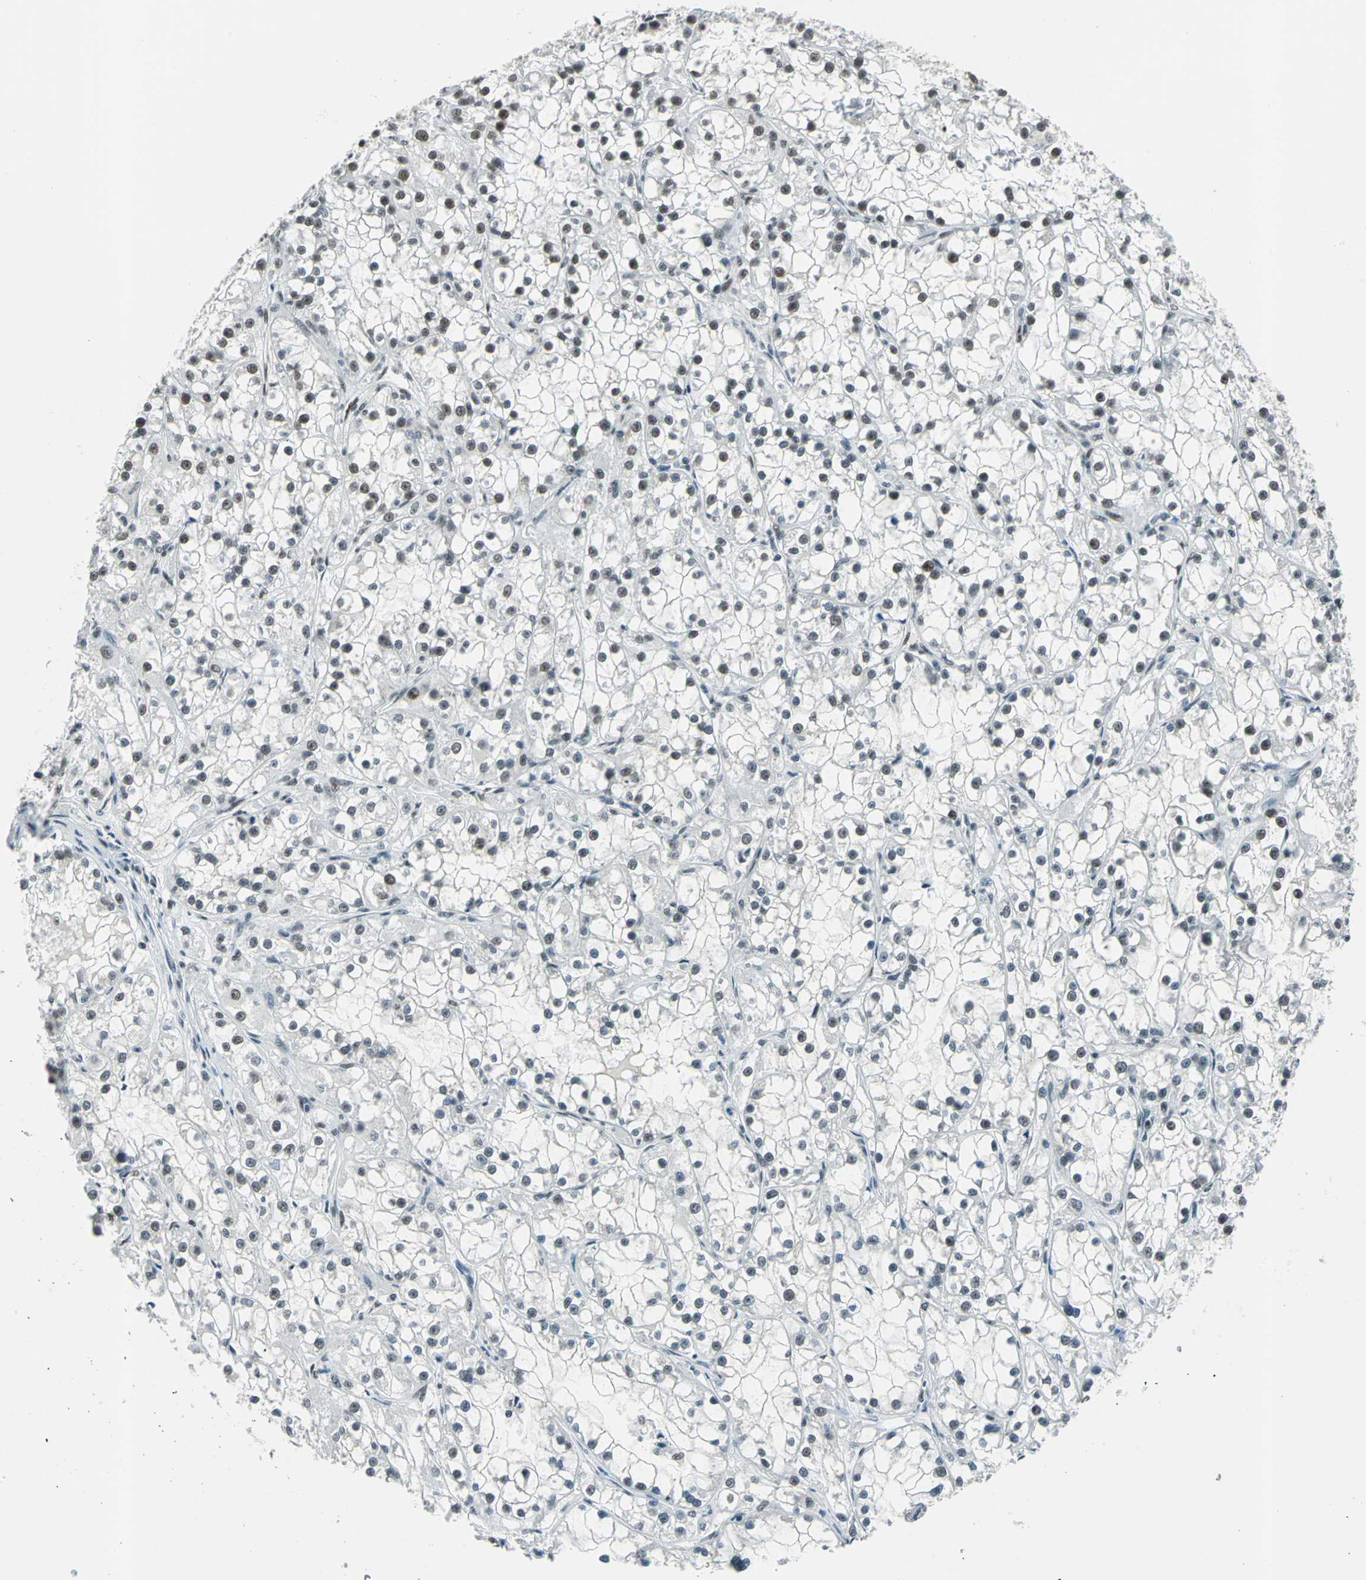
{"staining": {"intensity": "moderate", "quantity": "25%-75%", "location": "nuclear"}, "tissue": "renal cancer", "cell_type": "Tumor cells", "image_type": "cancer", "snomed": [{"axis": "morphology", "description": "Adenocarcinoma, NOS"}, {"axis": "topography", "description": "Kidney"}], "caption": "There is medium levels of moderate nuclear expression in tumor cells of renal cancer, as demonstrated by immunohistochemical staining (brown color).", "gene": "KAT6B", "patient": {"sex": "female", "age": 52}}